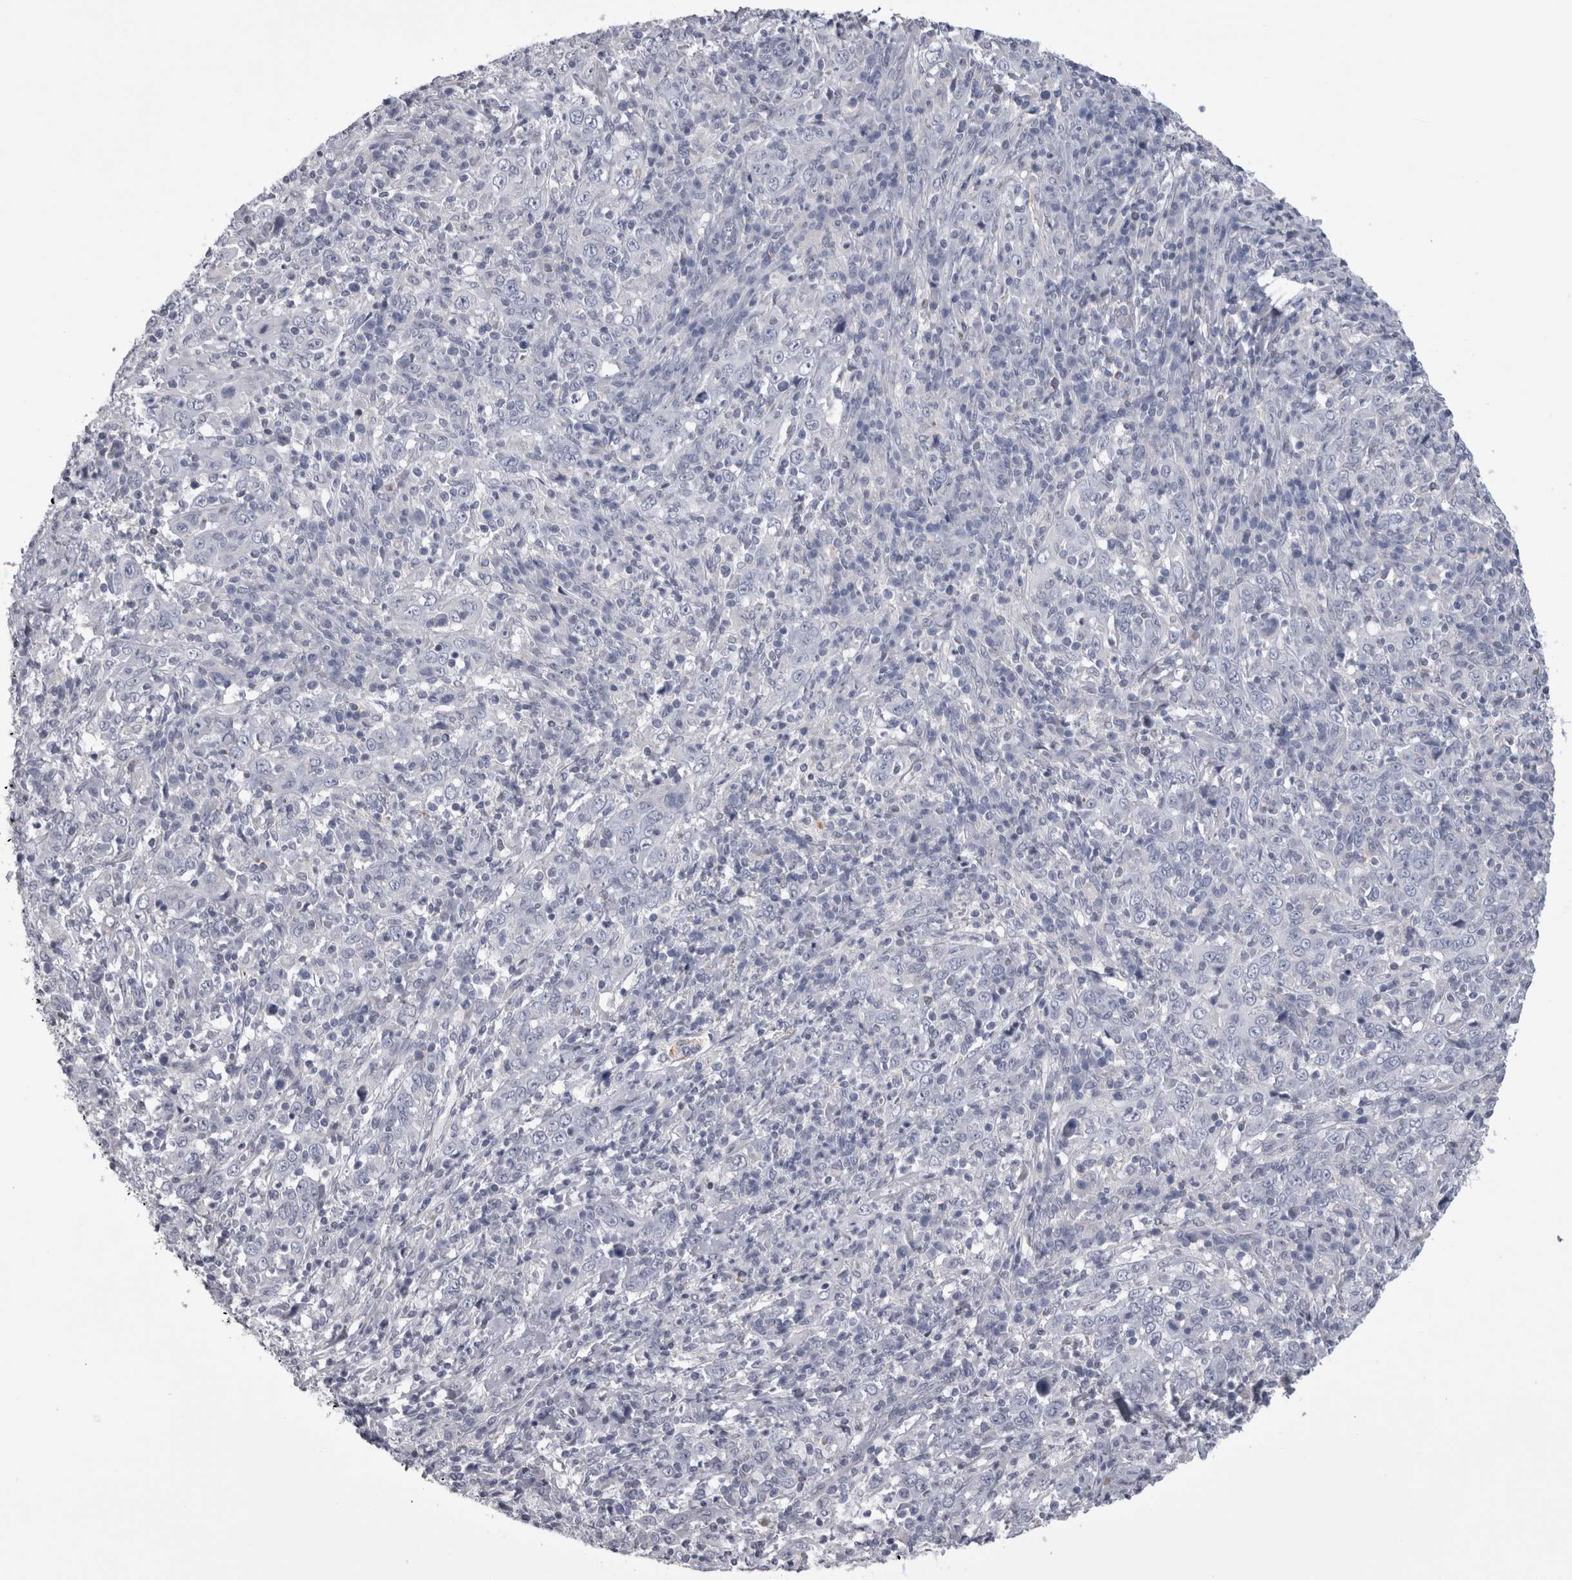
{"staining": {"intensity": "negative", "quantity": "none", "location": "none"}, "tissue": "cervical cancer", "cell_type": "Tumor cells", "image_type": "cancer", "snomed": [{"axis": "morphology", "description": "Squamous cell carcinoma, NOS"}, {"axis": "topography", "description": "Cervix"}], "caption": "The IHC image has no significant staining in tumor cells of cervical squamous cell carcinoma tissue.", "gene": "AFMID", "patient": {"sex": "female", "age": 46}}